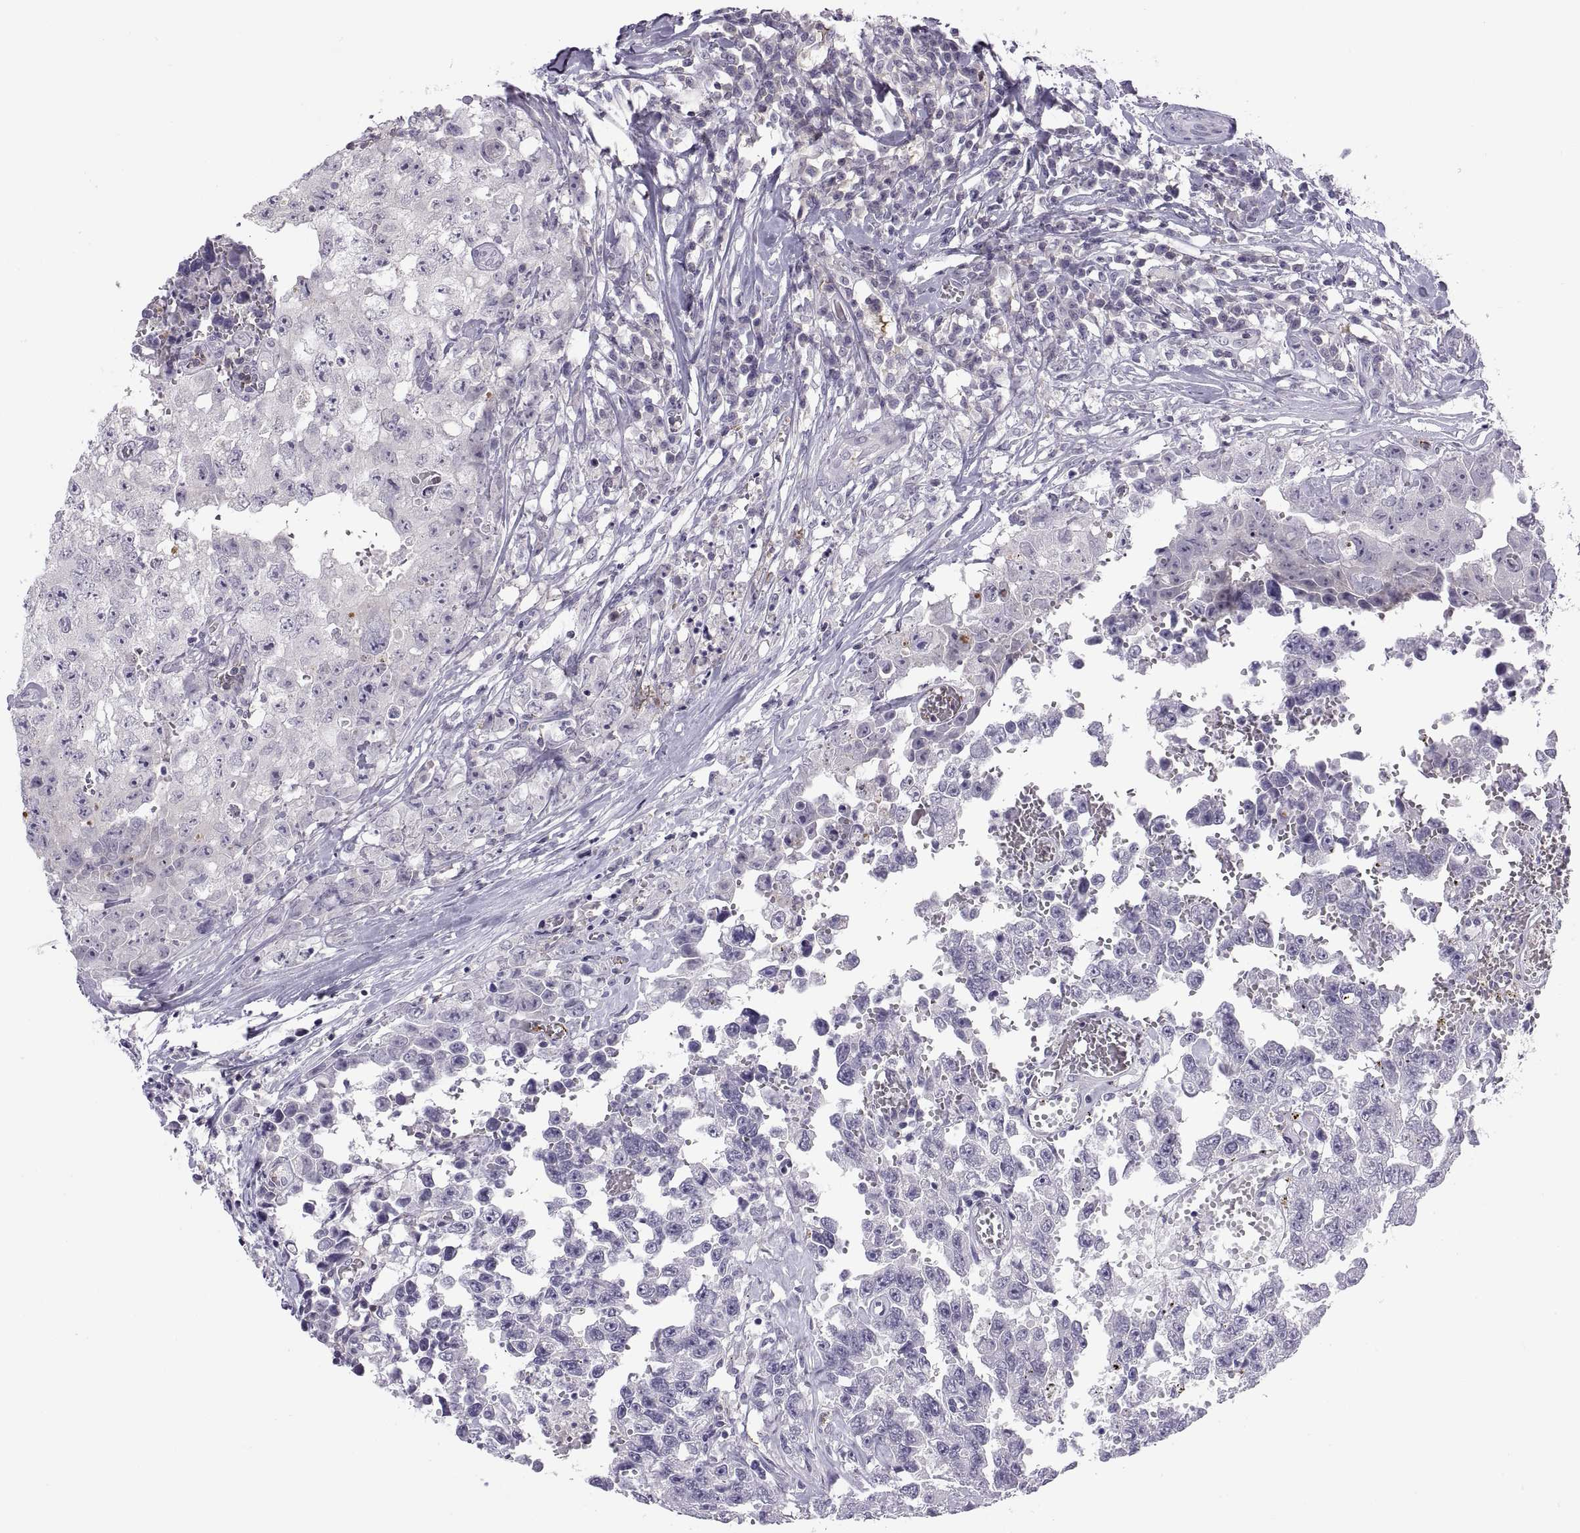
{"staining": {"intensity": "negative", "quantity": "none", "location": "none"}, "tissue": "testis cancer", "cell_type": "Tumor cells", "image_type": "cancer", "snomed": [{"axis": "morphology", "description": "Carcinoma, Embryonal, NOS"}, {"axis": "topography", "description": "Testis"}], "caption": "Testis embryonal carcinoma was stained to show a protein in brown. There is no significant expression in tumor cells.", "gene": "TTC21A", "patient": {"sex": "male", "age": 36}}